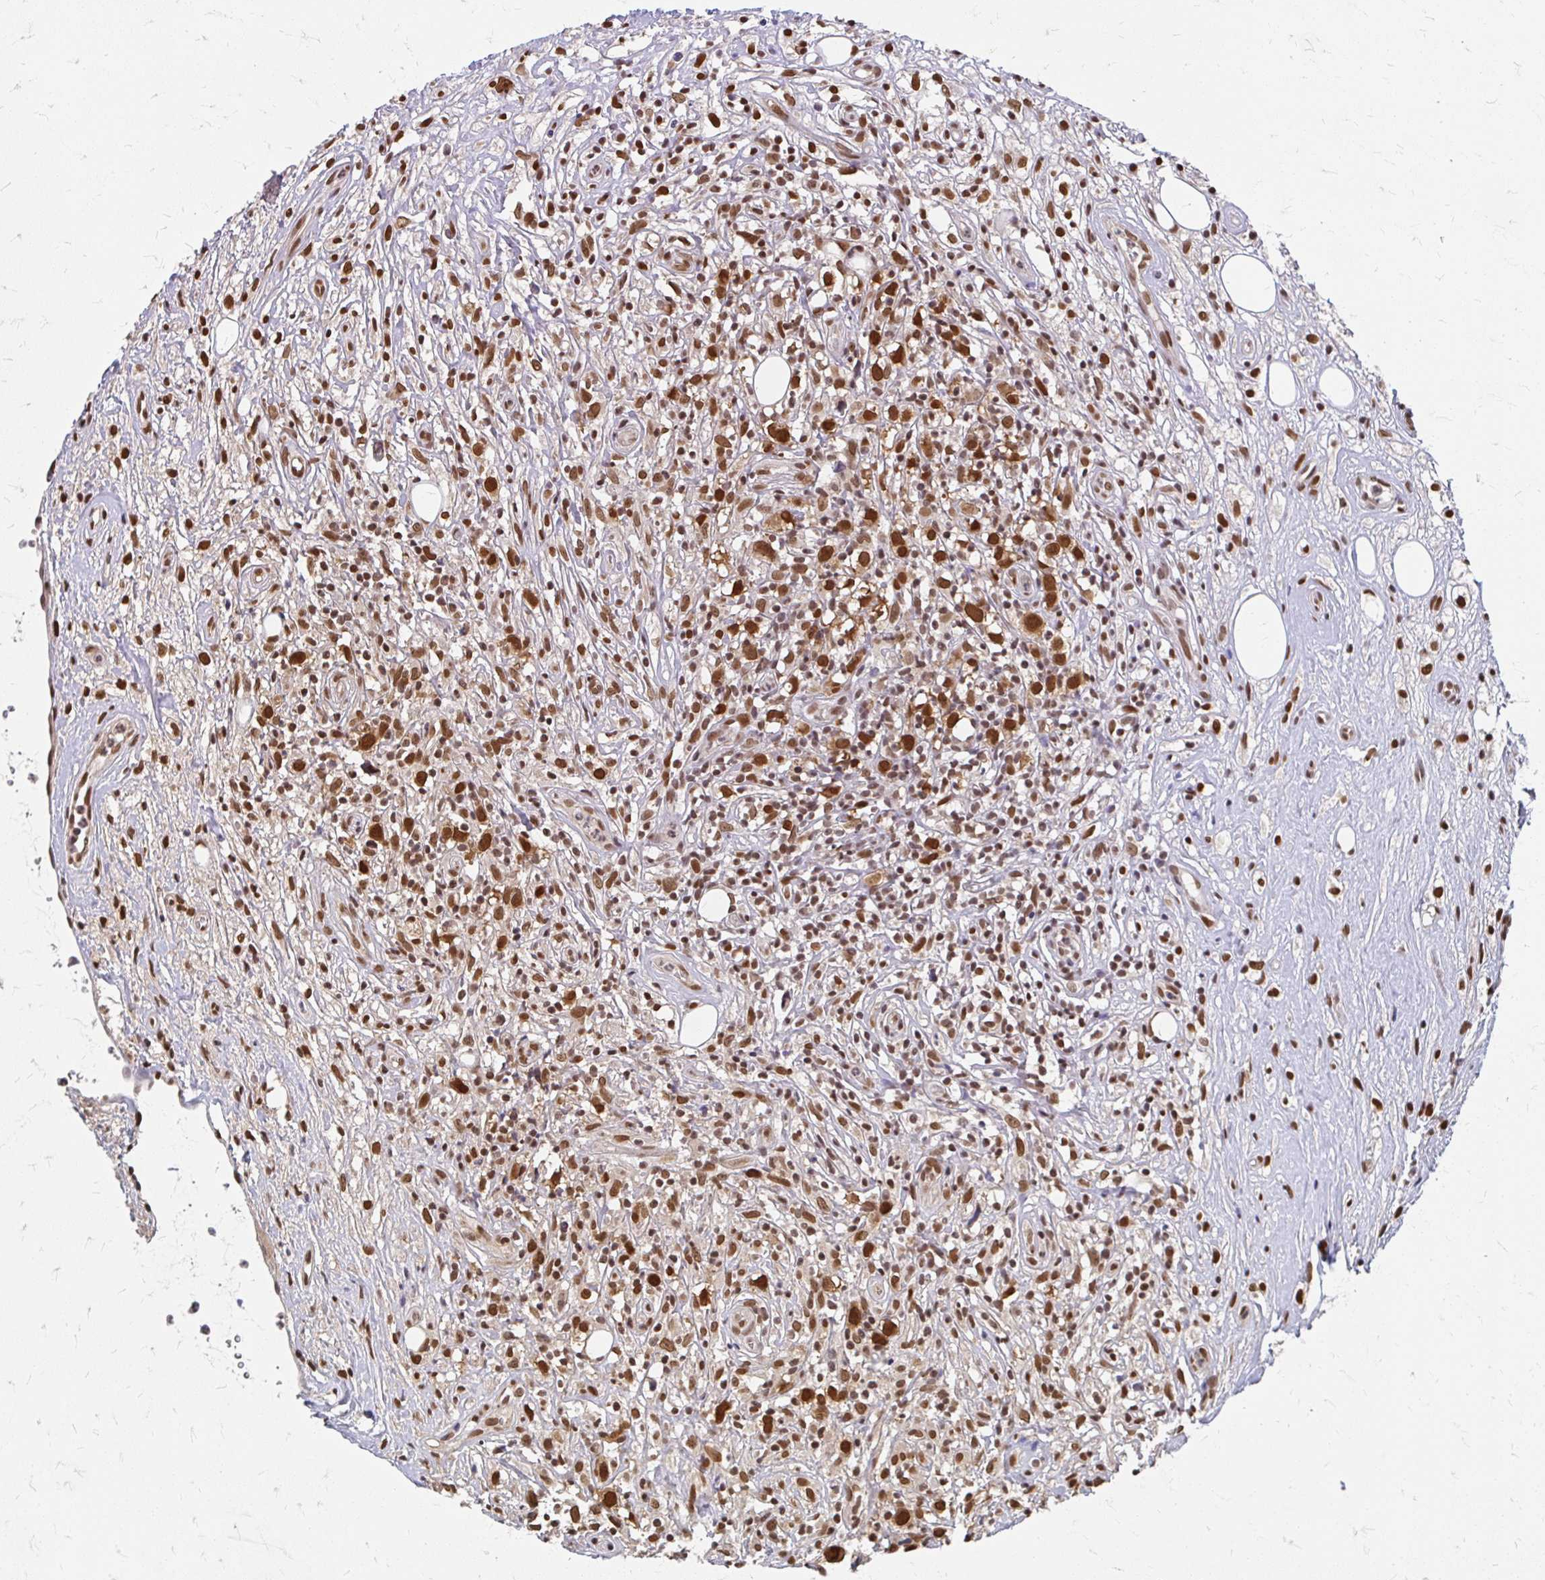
{"staining": {"intensity": "strong", "quantity": ">75%", "location": "nuclear"}, "tissue": "lymphoma", "cell_type": "Tumor cells", "image_type": "cancer", "snomed": [{"axis": "morphology", "description": "Hodgkin's disease, NOS"}, {"axis": "topography", "description": "No Tissue"}], "caption": "Immunohistochemical staining of human lymphoma shows high levels of strong nuclear positivity in approximately >75% of tumor cells. The staining was performed using DAB to visualize the protein expression in brown, while the nuclei were stained in blue with hematoxylin (Magnification: 20x).", "gene": "XPO1", "patient": {"sex": "female", "age": 21}}